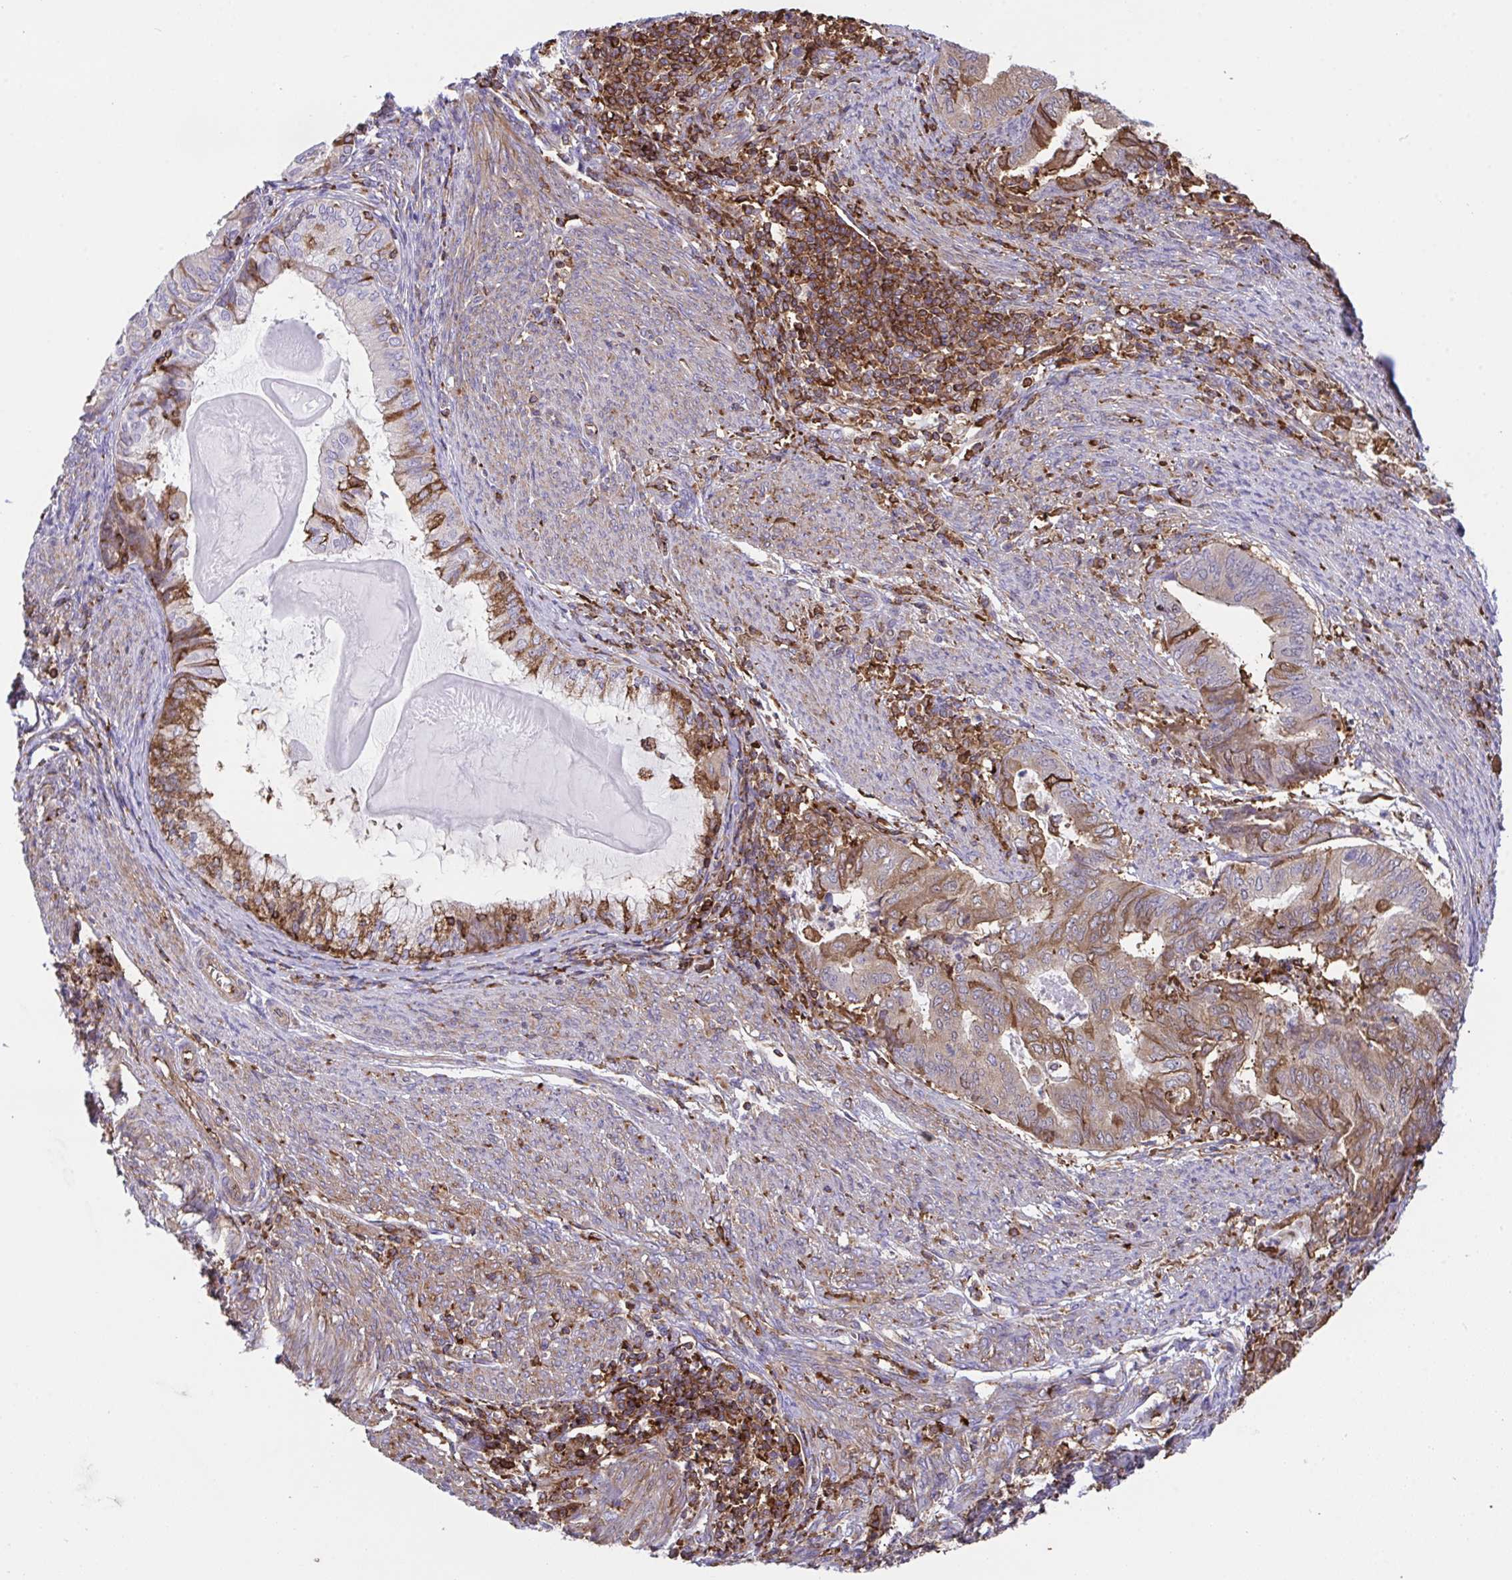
{"staining": {"intensity": "moderate", "quantity": ">75%", "location": "cytoplasmic/membranous"}, "tissue": "endometrial cancer", "cell_type": "Tumor cells", "image_type": "cancer", "snomed": [{"axis": "morphology", "description": "Adenocarcinoma, NOS"}, {"axis": "topography", "description": "Endometrium"}], "caption": "High-magnification brightfield microscopy of endometrial cancer (adenocarcinoma) stained with DAB (3,3'-diaminobenzidine) (brown) and counterstained with hematoxylin (blue). tumor cells exhibit moderate cytoplasmic/membranous staining is identified in approximately>75% of cells.", "gene": "PPIH", "patient": {"sex": "female", "age": 79}}